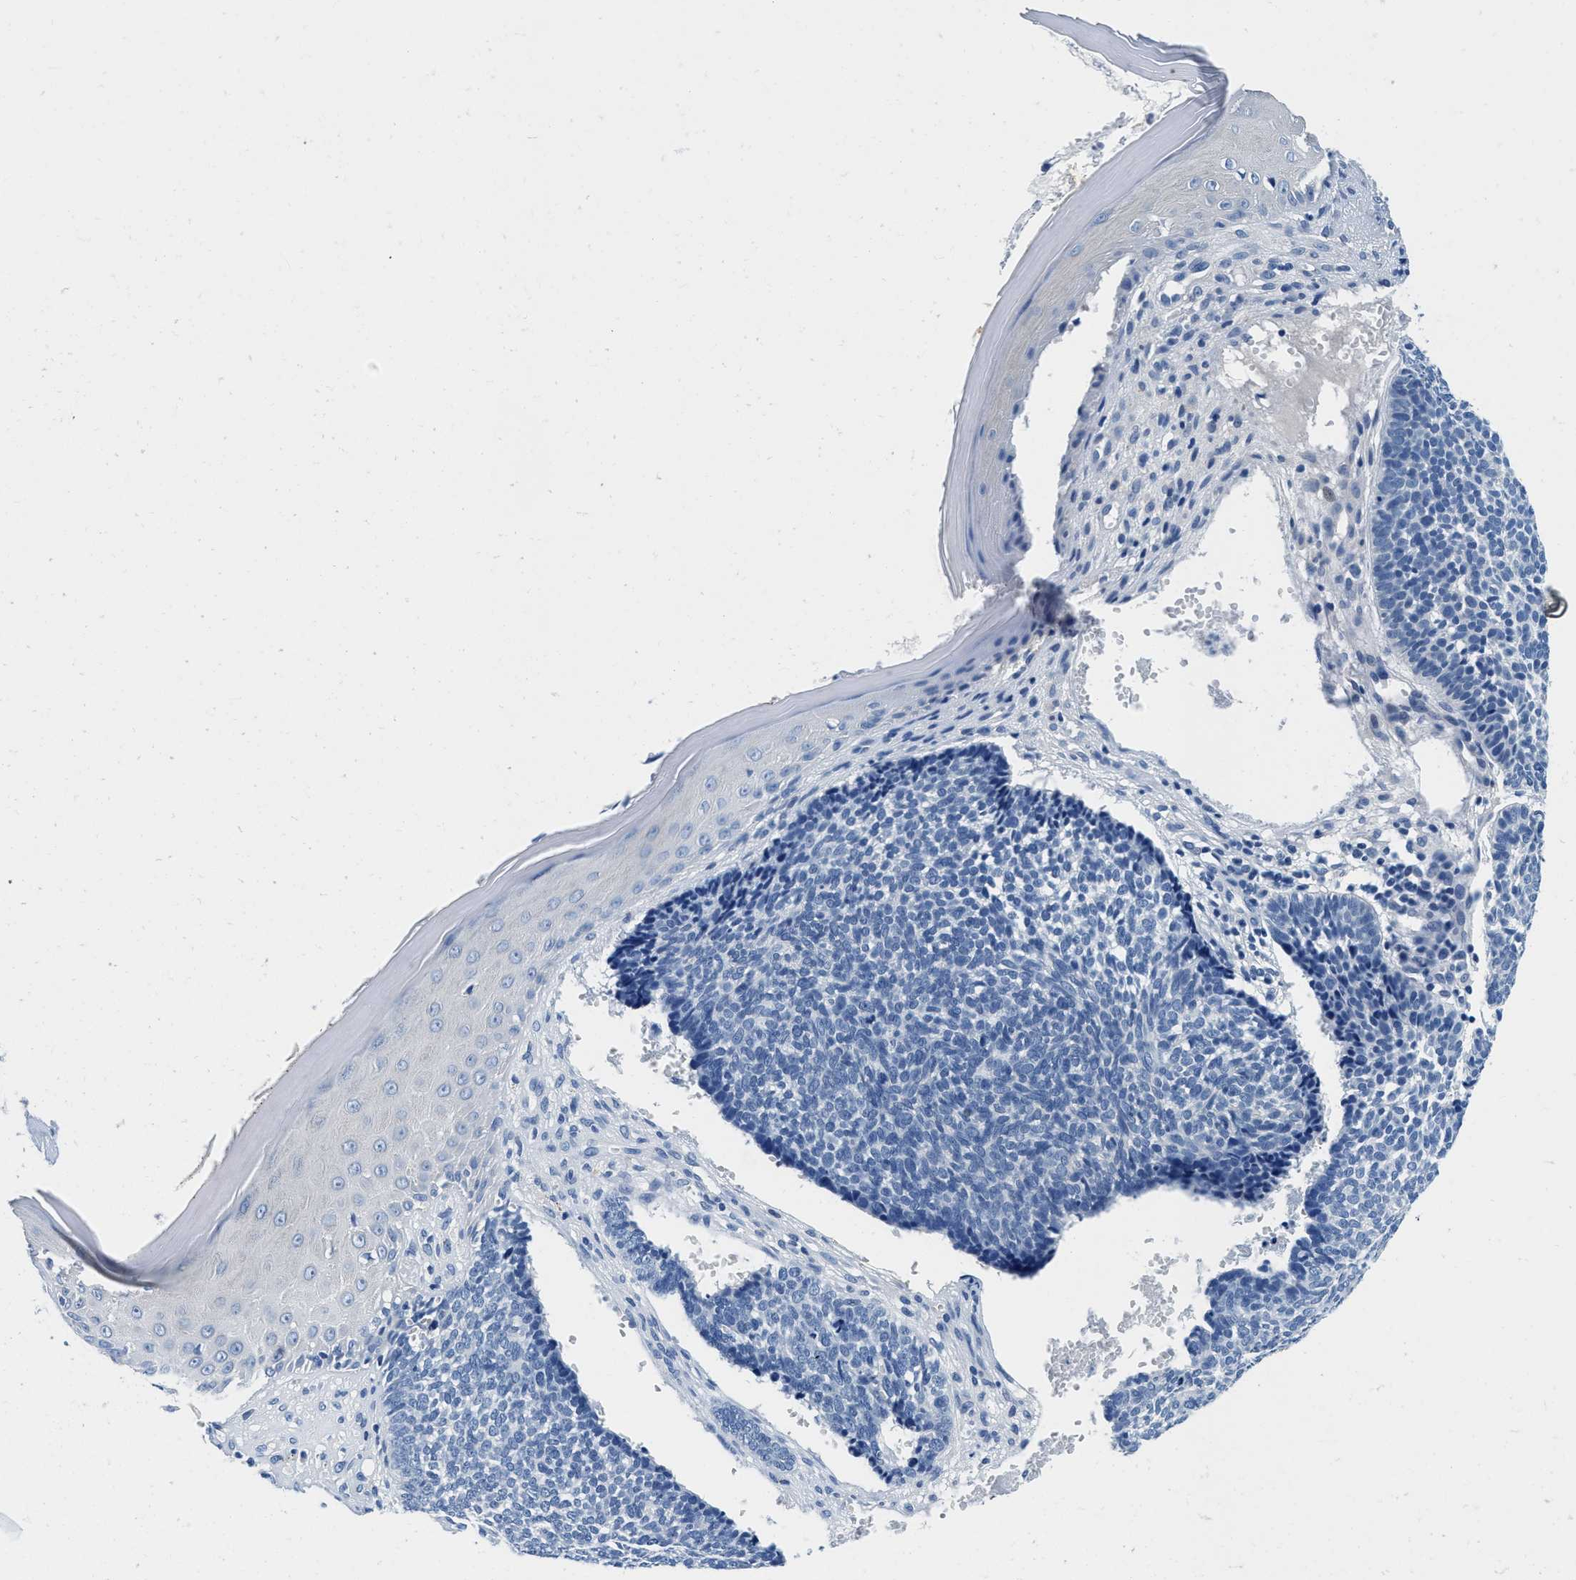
{"staining": {"intensity": "negative", "quantity": "none", "location": "none"}, "tissue": "skin cancer", "cell_type": "Tumor cells", "image_type": "cancer", "snomed": [{"axis": "morphology", "description": "Basal cell carcinoma"}, {"axis": "topography", "description": "Skin"}], "caption": "Immunohistochemical staining of skin basal cell carcinoma shows no significant staining in tumor cells.", "gene": "GSTM3", "patient": {"sex": "male", "age": 84}}